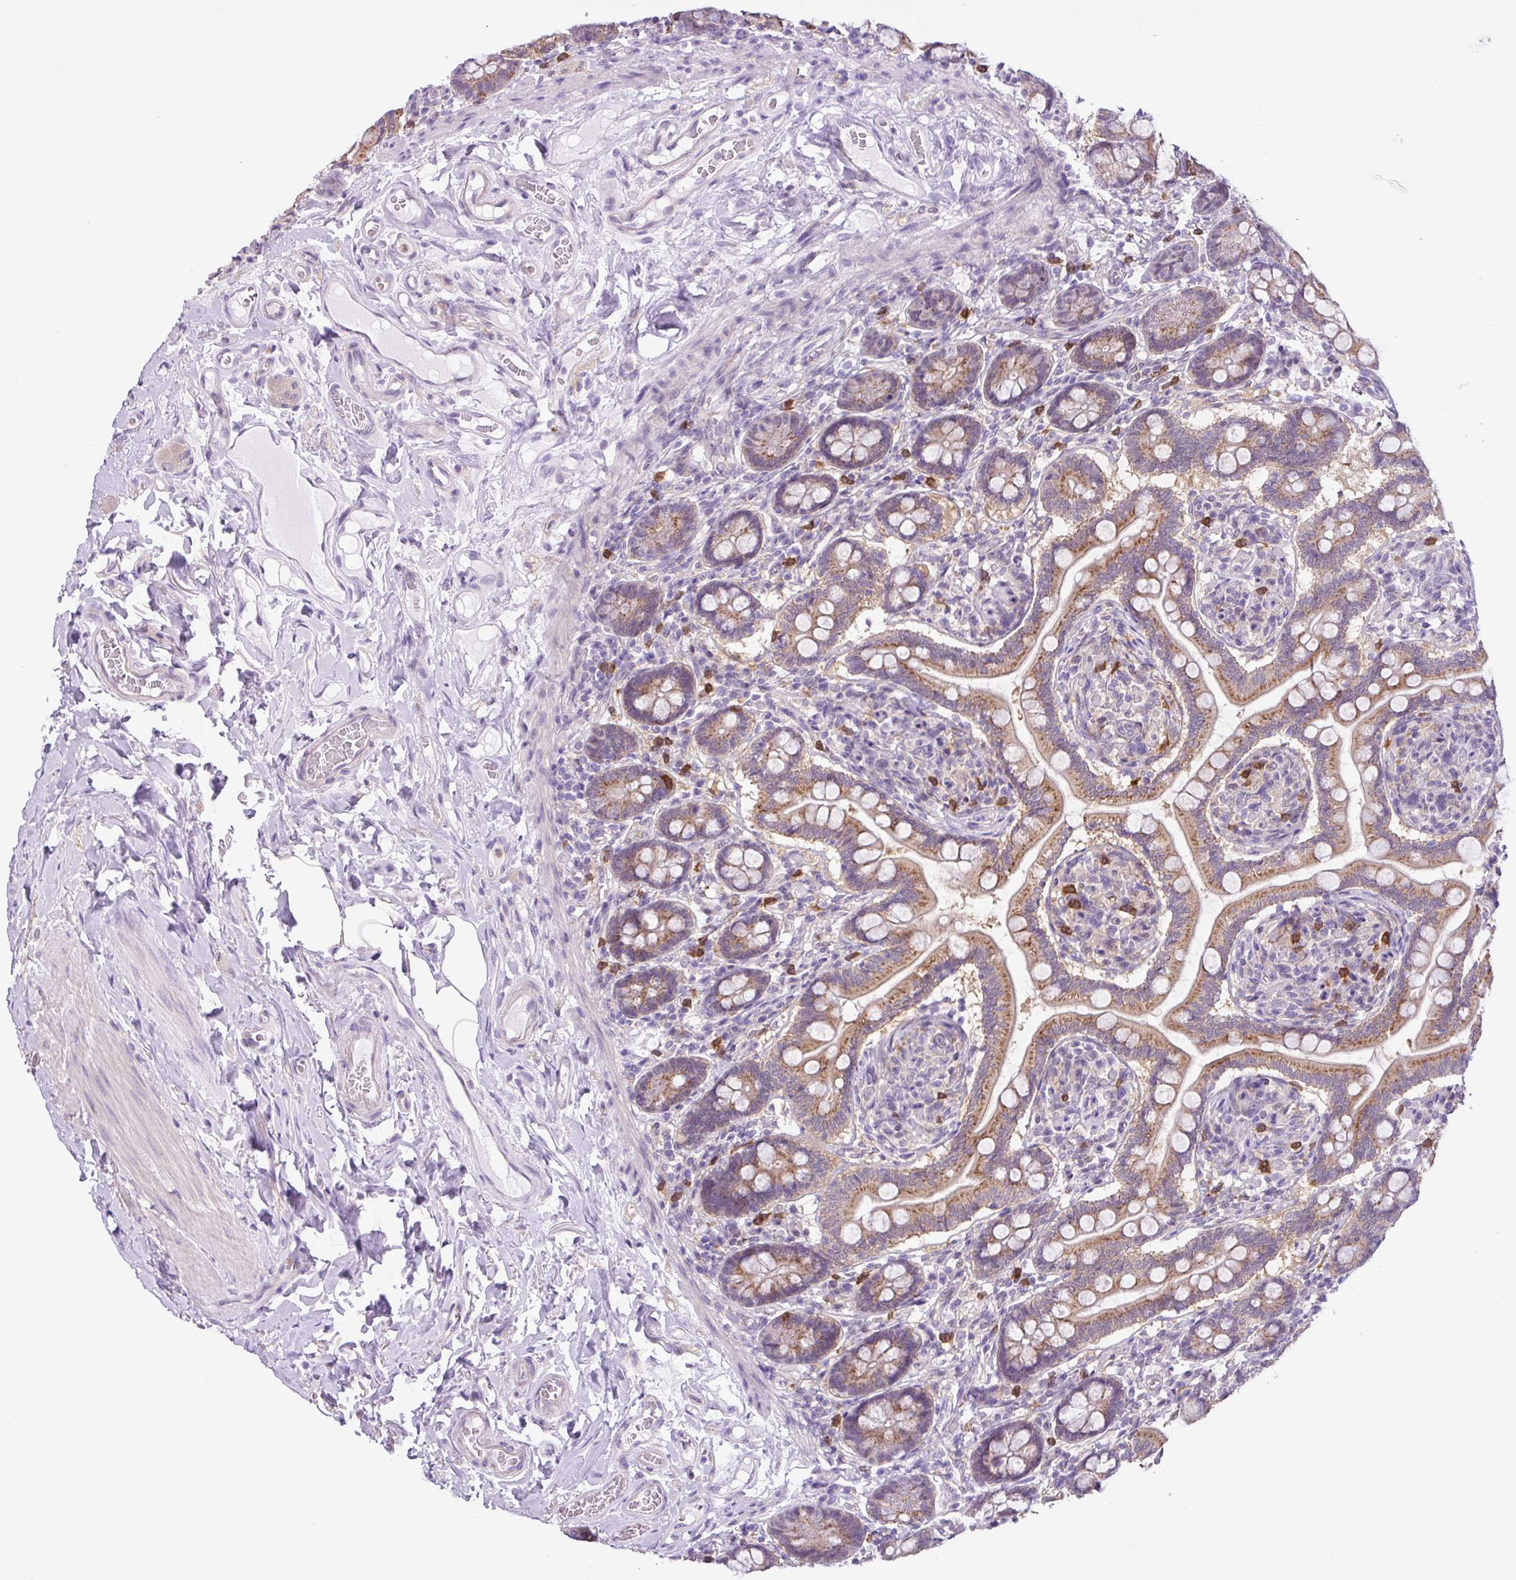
{"staining": {"intensity": "moderate", "quantity": ">75%", "location": "cytoplasmic/membranous"}, "tissue": "small intestine", "cell_type": "Glandular cells", "image_type": "normal", "snomed": [{"axis": "morphology", "description": "Normal tissue, NOS"}, {"axis": "topography", "description": "Small intestine"}], "caption": "Immunohistochemical staining of benign small intestine reveals medium levels of moderate cytoplasmic/membranous positivity in about >75% of glandular cells. (IHC, brightfield microscopy, high magnification).", "gene": "TONSL", "patient": {"sex": "female", "age": 64}}